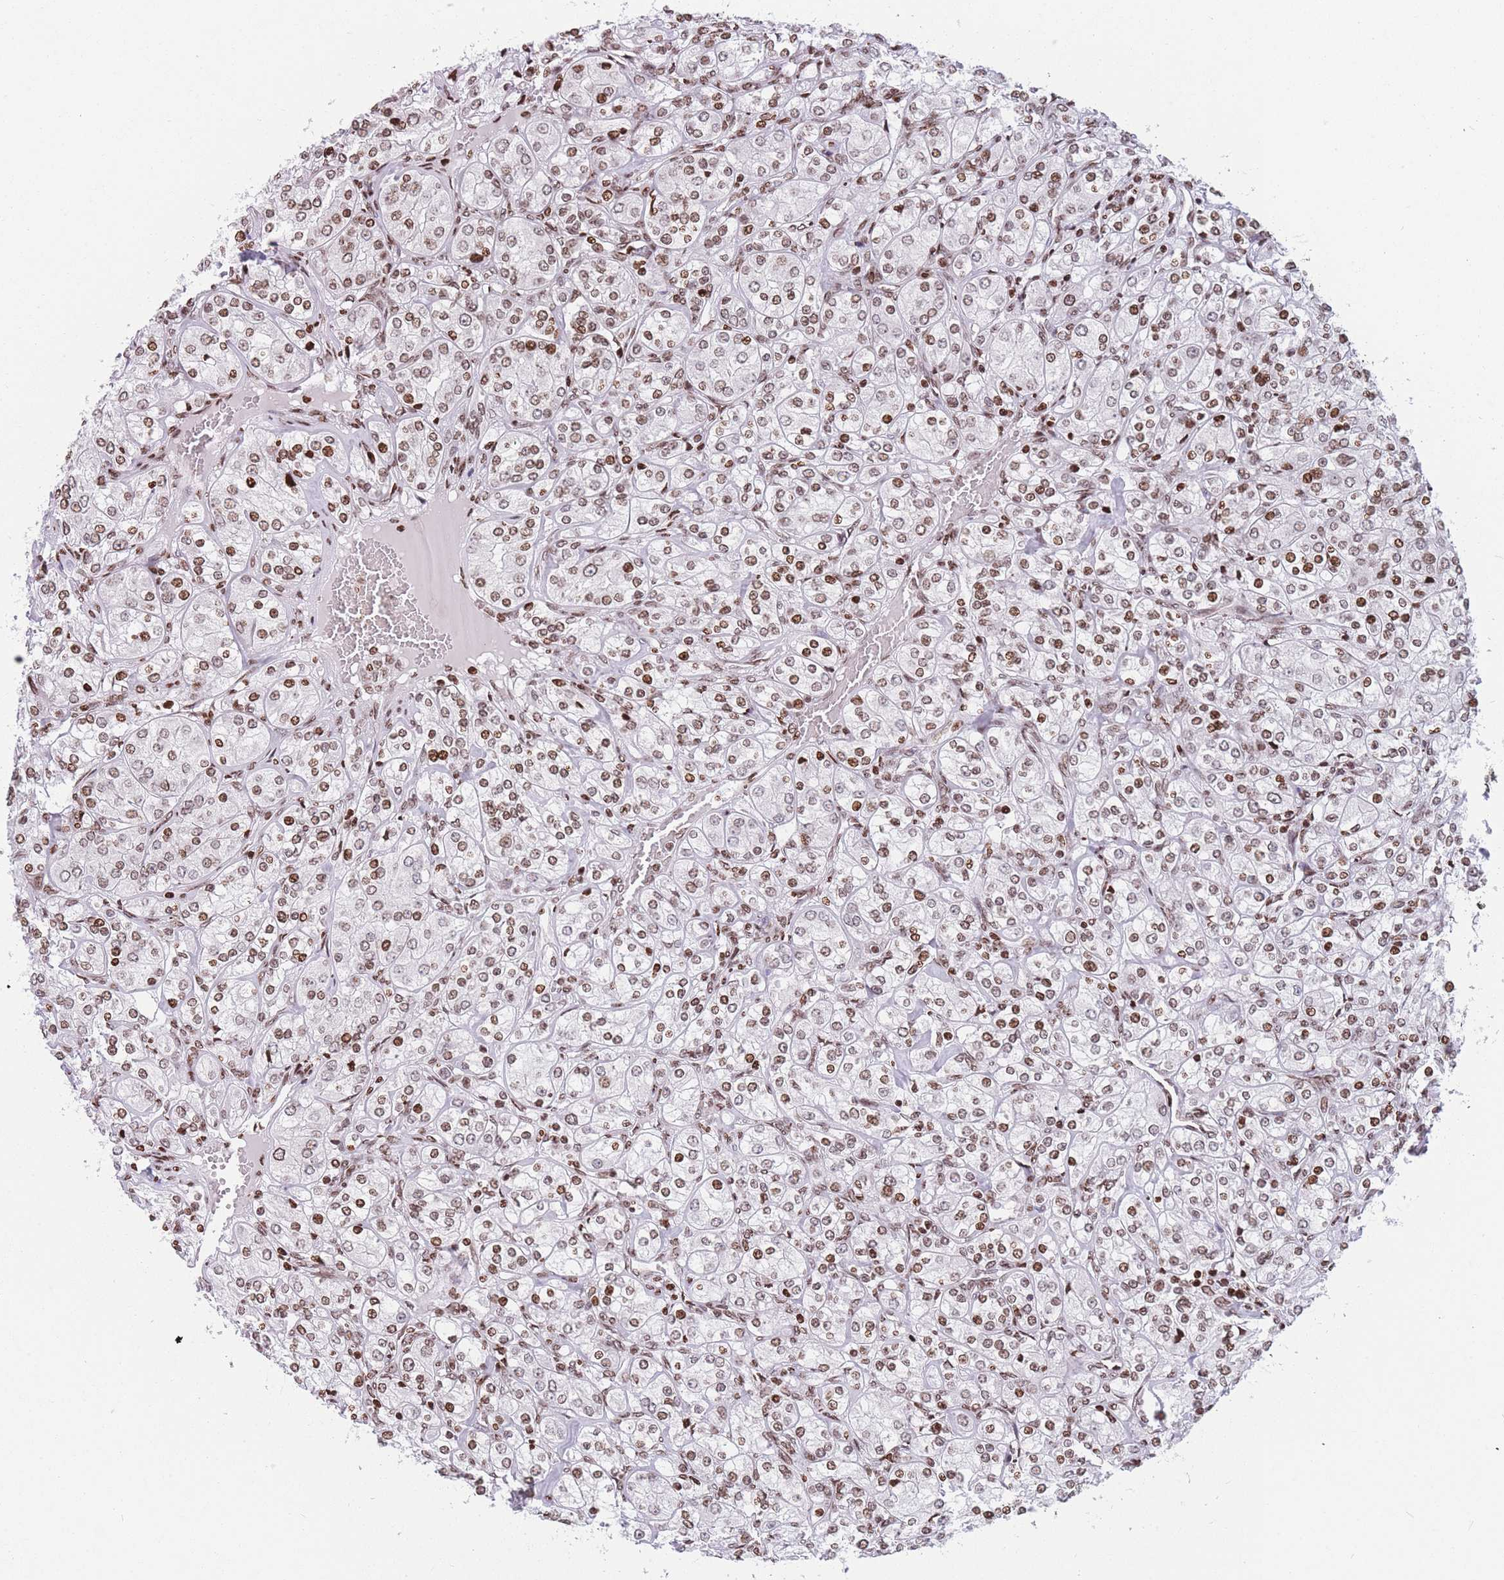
{"staining": {"intensity": "moderate", "quantity": ">75%", "location": "nuclear"}, "tissue": "renal cancer", "cell_type": "Tumor cells", "image_type": "cancer", "snomed": [{"axis": "morphology", "description": "Adenocarcinoma, NOS"}, {"axis": "topography", "description": "Kidney"}], "caption": "The histopathology image displays staining of renal adenocarcinoma, revealing moderate nuclear protein expression (brown color) within tumor cells.", "gene": "AK9", "patient": {"sex": "male", "age": 77}}